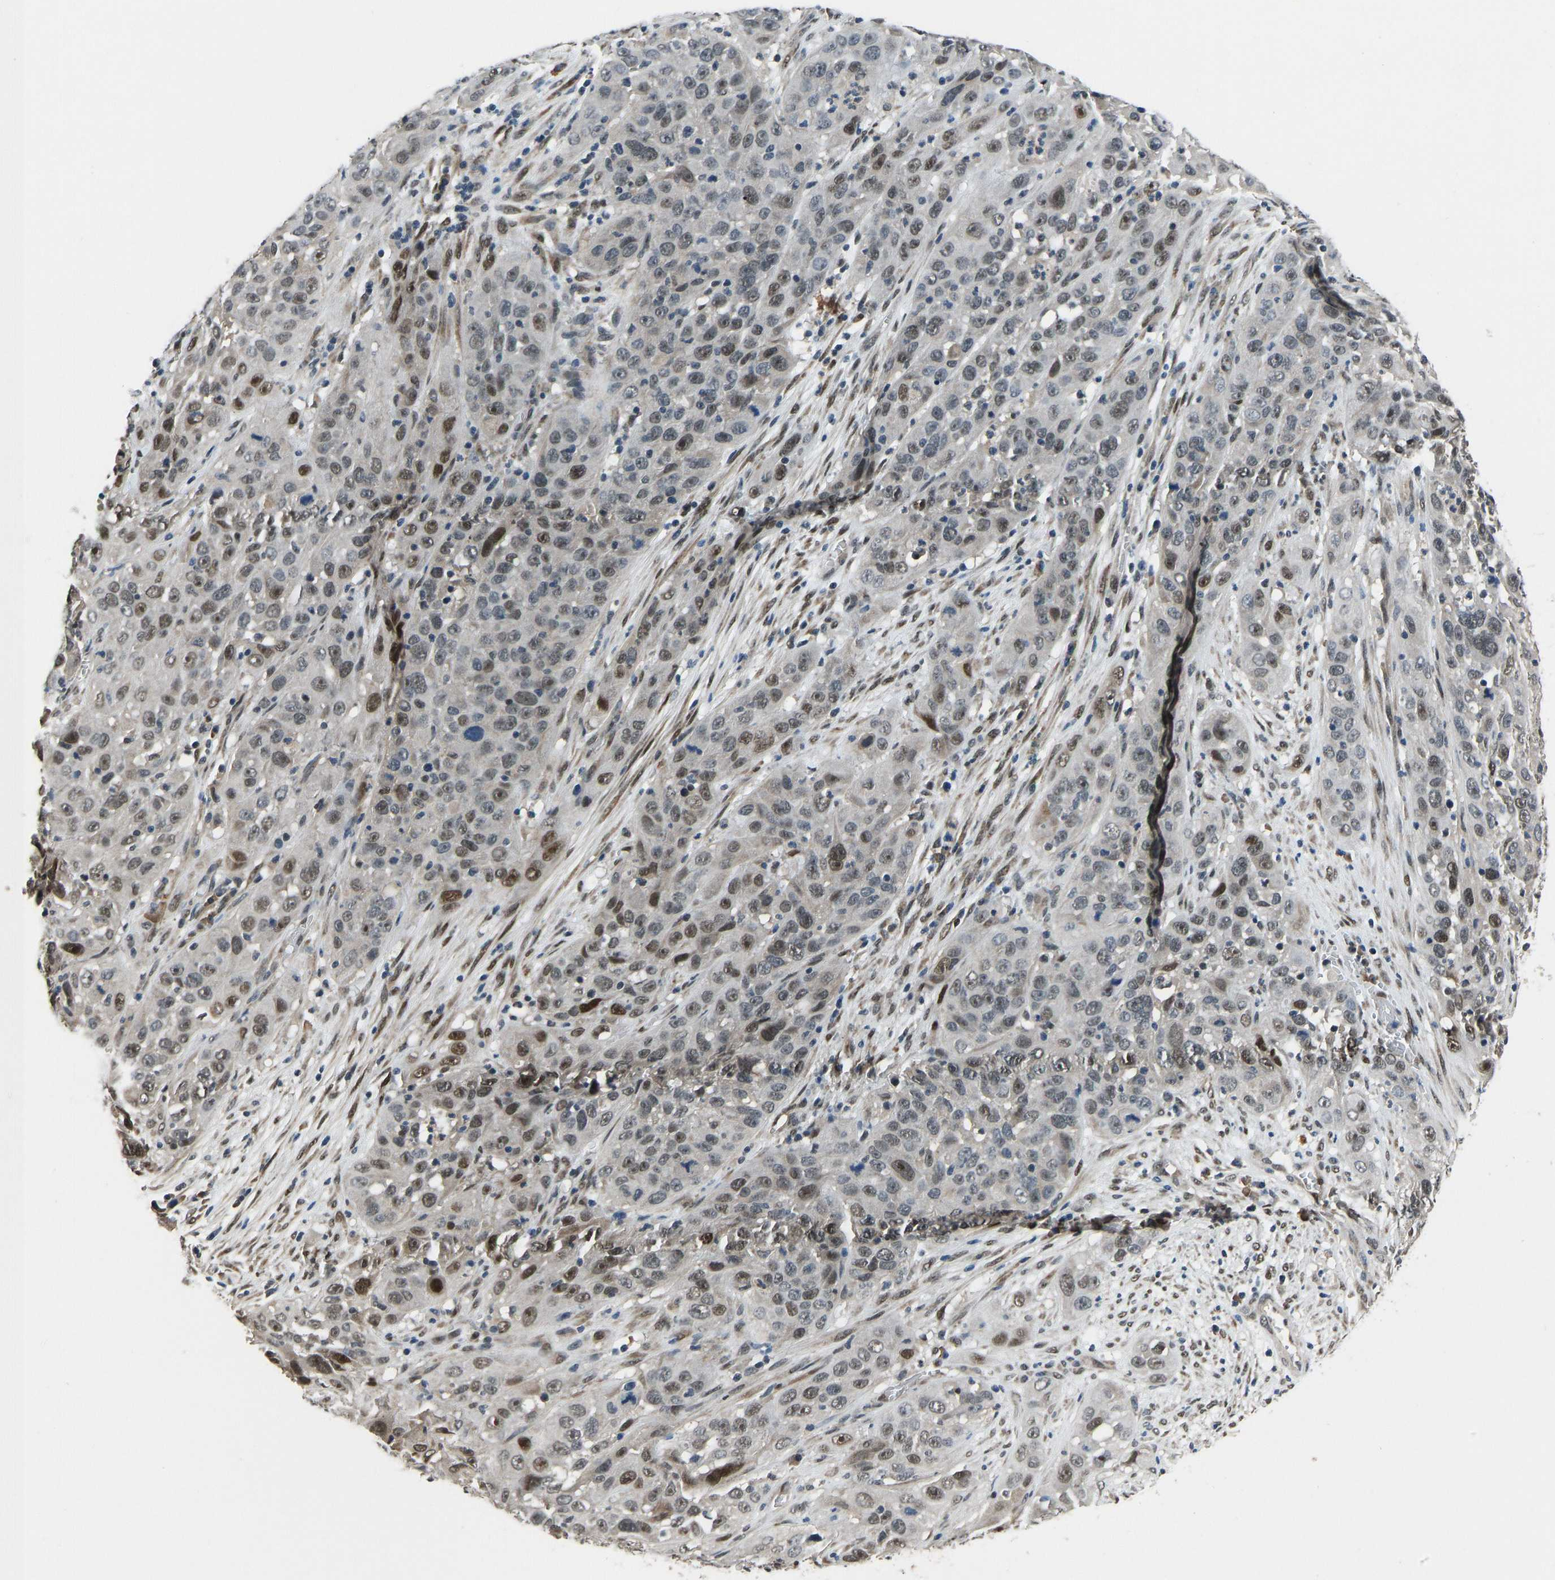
{"staining": {"intensity": "moderate", "quantity": "25%-75%", "location": "nuclear"}, "tissue": "cervical cancer", "cell_type": "Tumor cells", "image_type": "cancer", "snomed": [{"axis": "morphology", "description": "Squamous cell carcinoma, NOS"}, {"axis": "topography", "description": "Cervix"}], "caption": "Cervical squamous cell carcinoma stained for a protein (brown) displays moderate nuclear positive staining in about 25%-75% of tumor cells.", "gene": "FOS", "patient": {"sex": "female", "age": 32}}